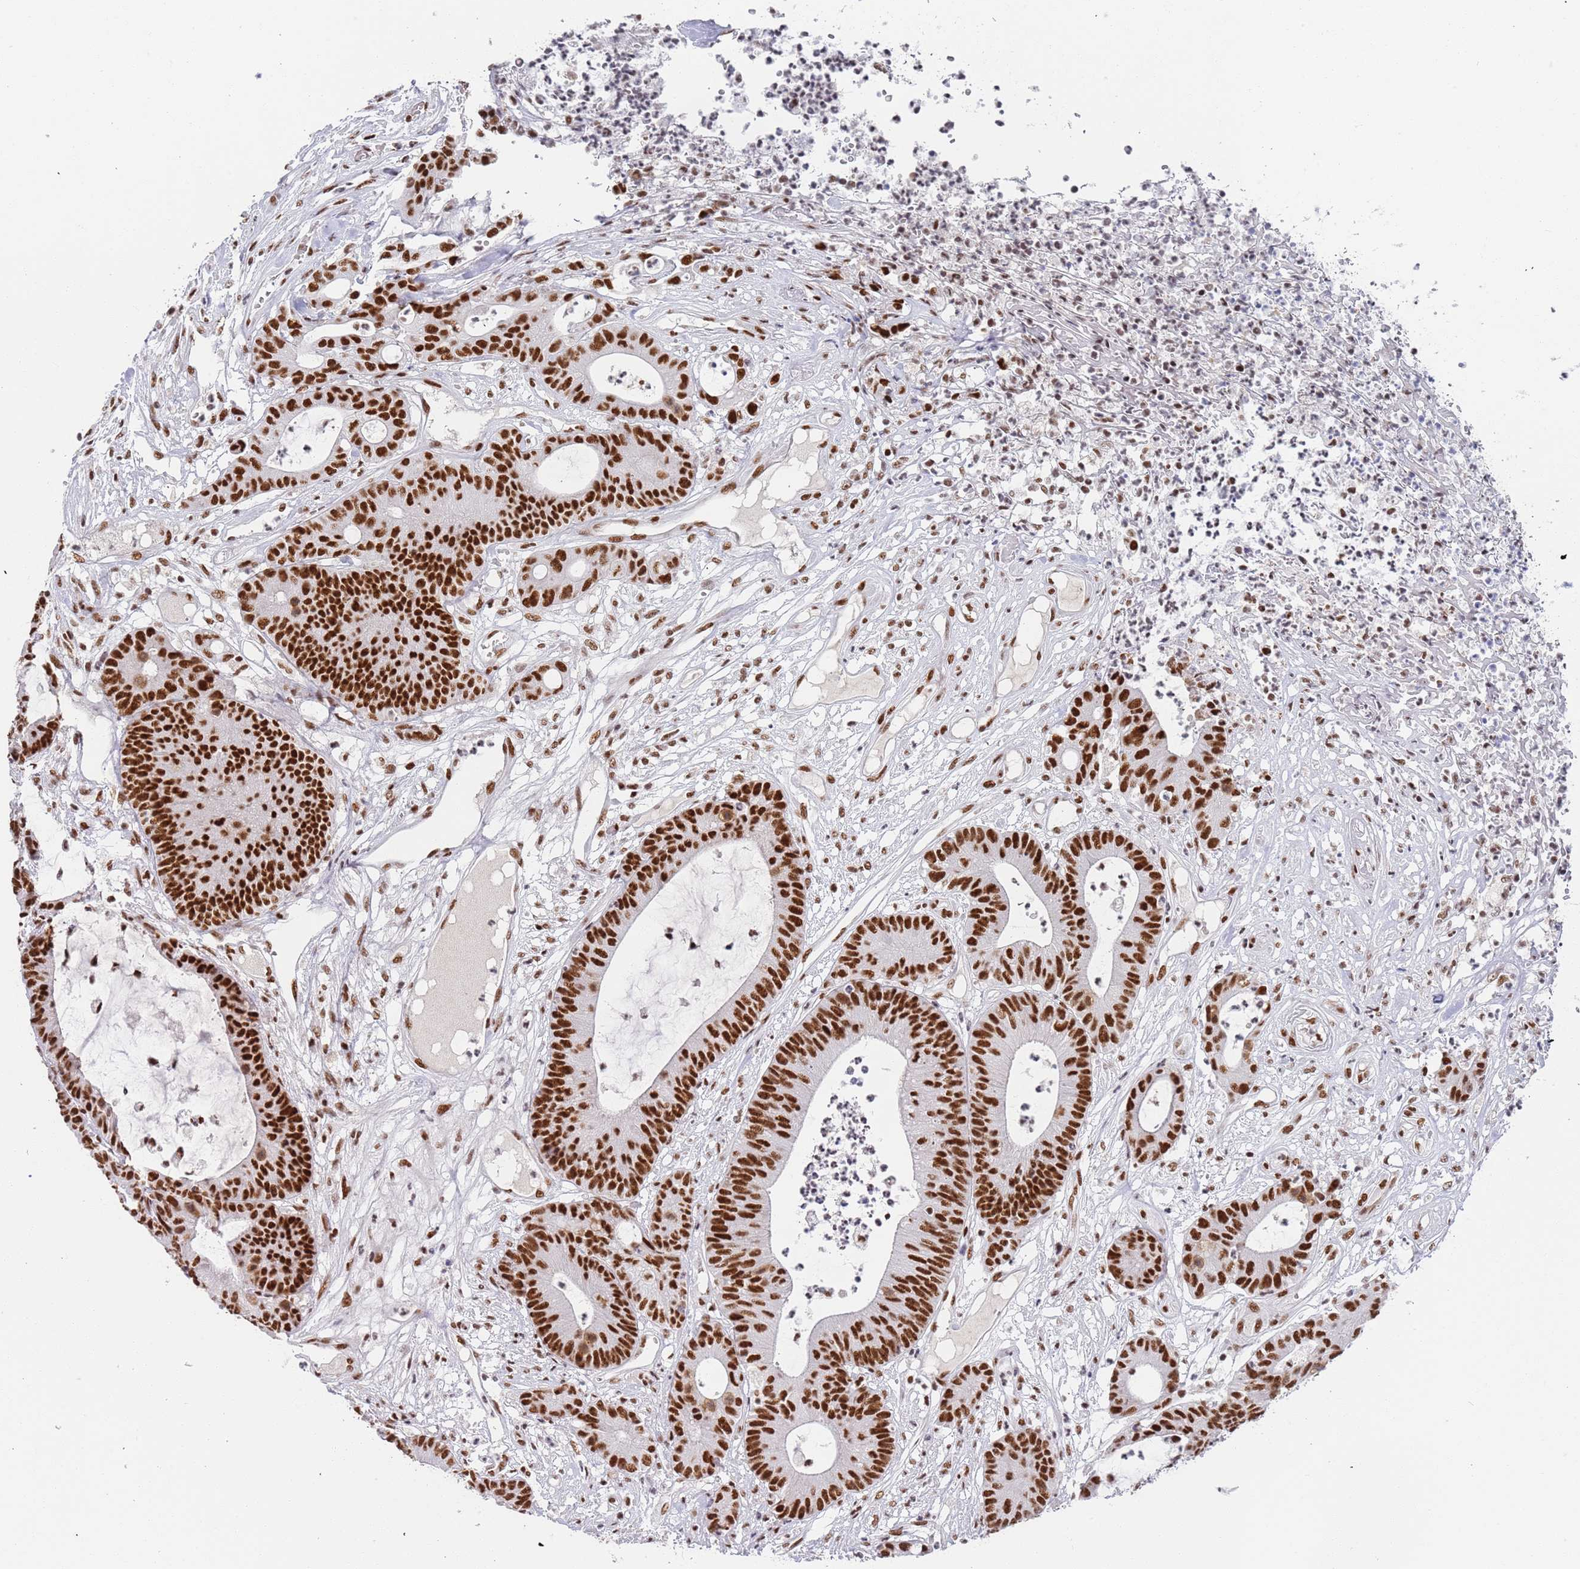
{"staining": {"intensity": "strong", "quantity": ">75%", "location": "nuclear"}, "tissue": "colorectal cancer", "cell_type": "Tumor cells", "image_type": "cancer", "snomed": [{"axis": "morphology", "description": "Adenocarcinoma, NOS"}, {"axis": "topography", "description": "Colon"}], "caption": "Adenocarcinoma (colorectal) was stained to show a protein in brown. There is high levels of strong nuclear positivity in about >75% of tumor cells.", "gene": "AKAP8L", "patient": {"sex": "female", "age": 84}}